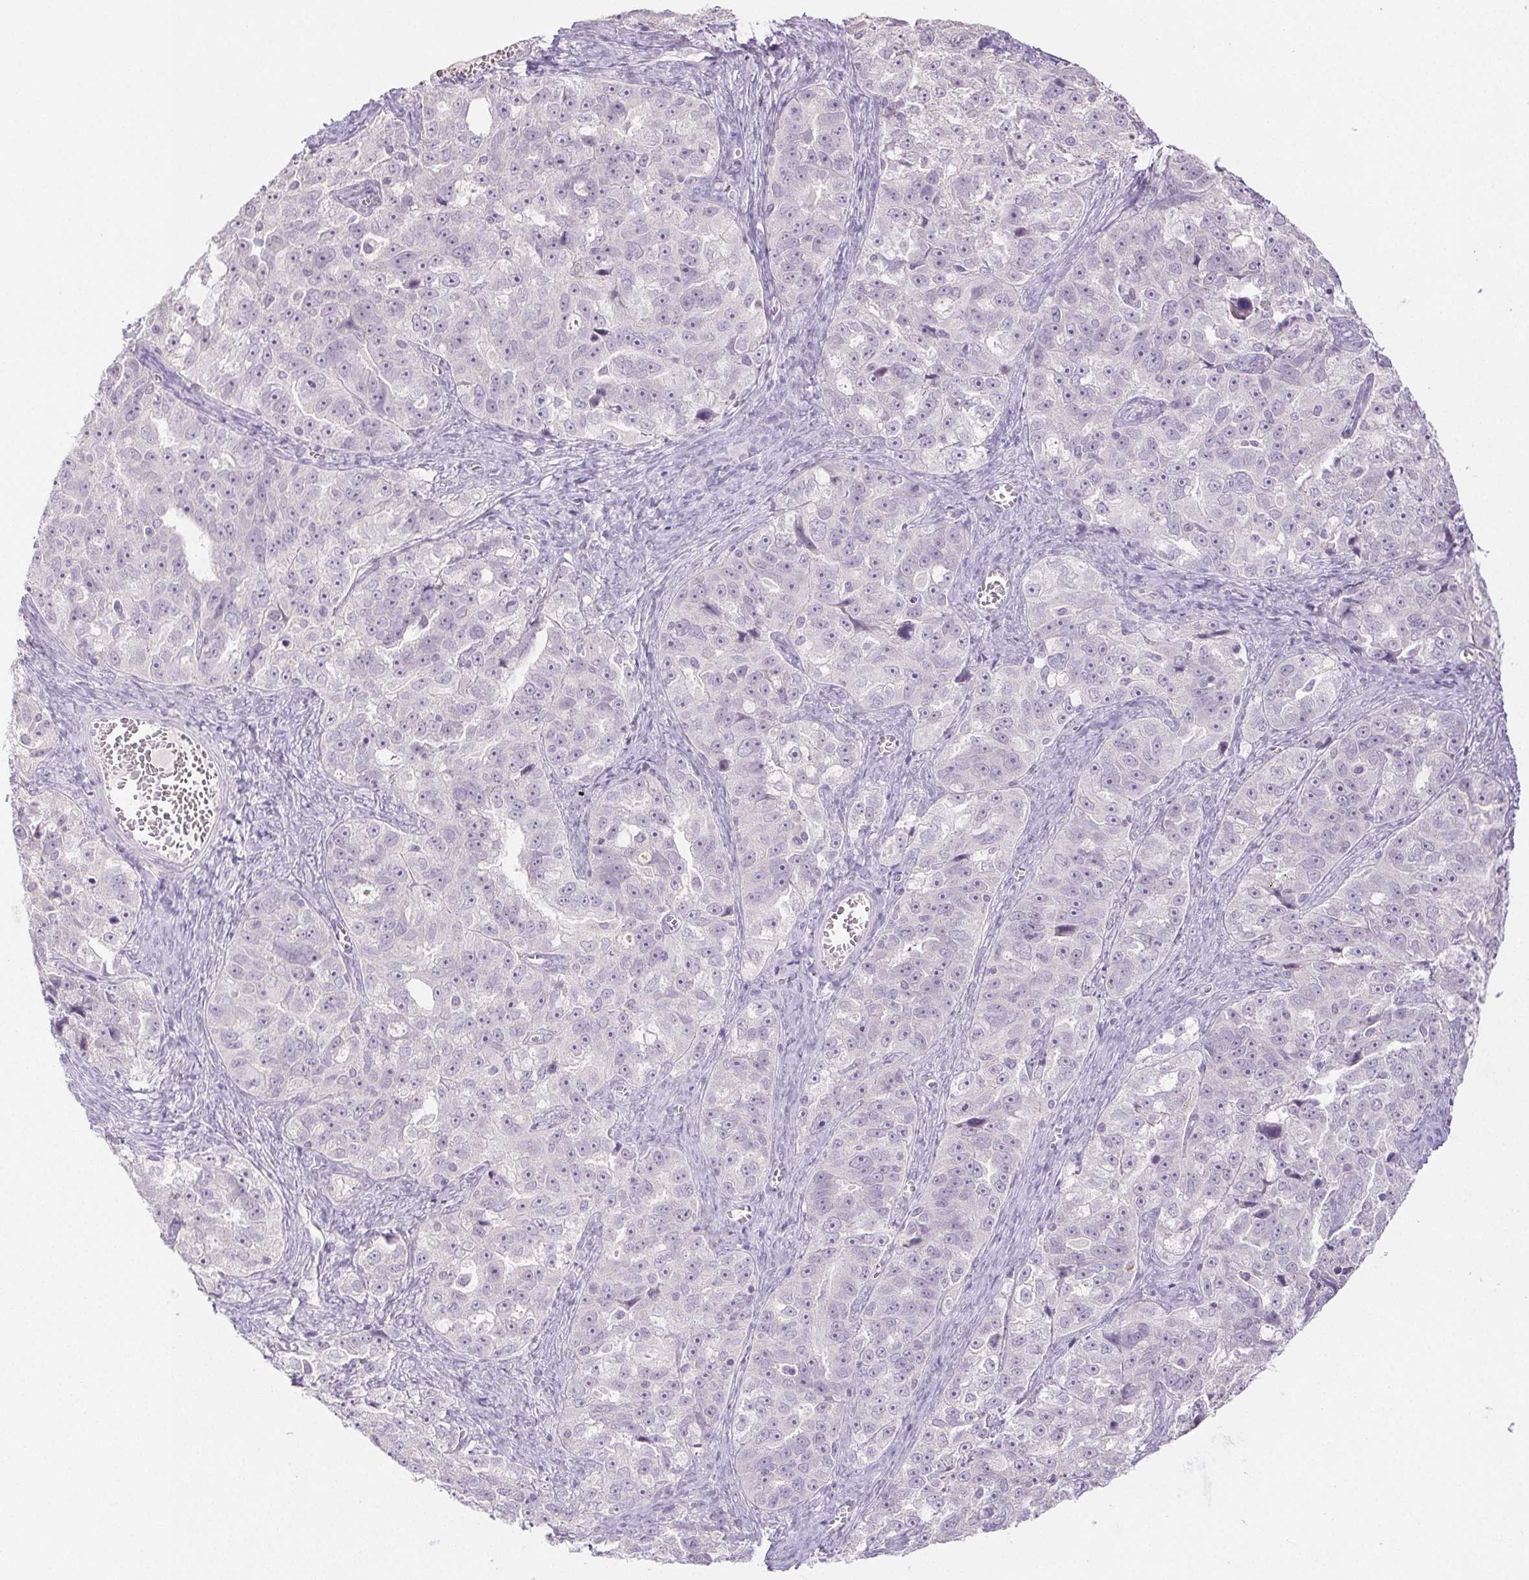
{"staining": {"intensity": "negative", "quantity": "none", "location": "none"}, "tissue": "ovarian cancer", "cell_type": "Tumor cells", "image_type": "cancer", "snomed": [{"axis": "morphology", "description": "Cystadenocarcinoma, serous, NOS"}, {"axis": "topography", "description": "Ovary"}], "caption": "IHC photomicrograph of human ovarian cancer (serous cystadenocarcinoma) stained for a protein (brown), which reveals no positivity in tumor cells. (Brightfield microscopy of DAB immunohistochemistry (IHC) at high magnification).", "gene": "PI3", "patient": {"sex": "female", "age": 51}}